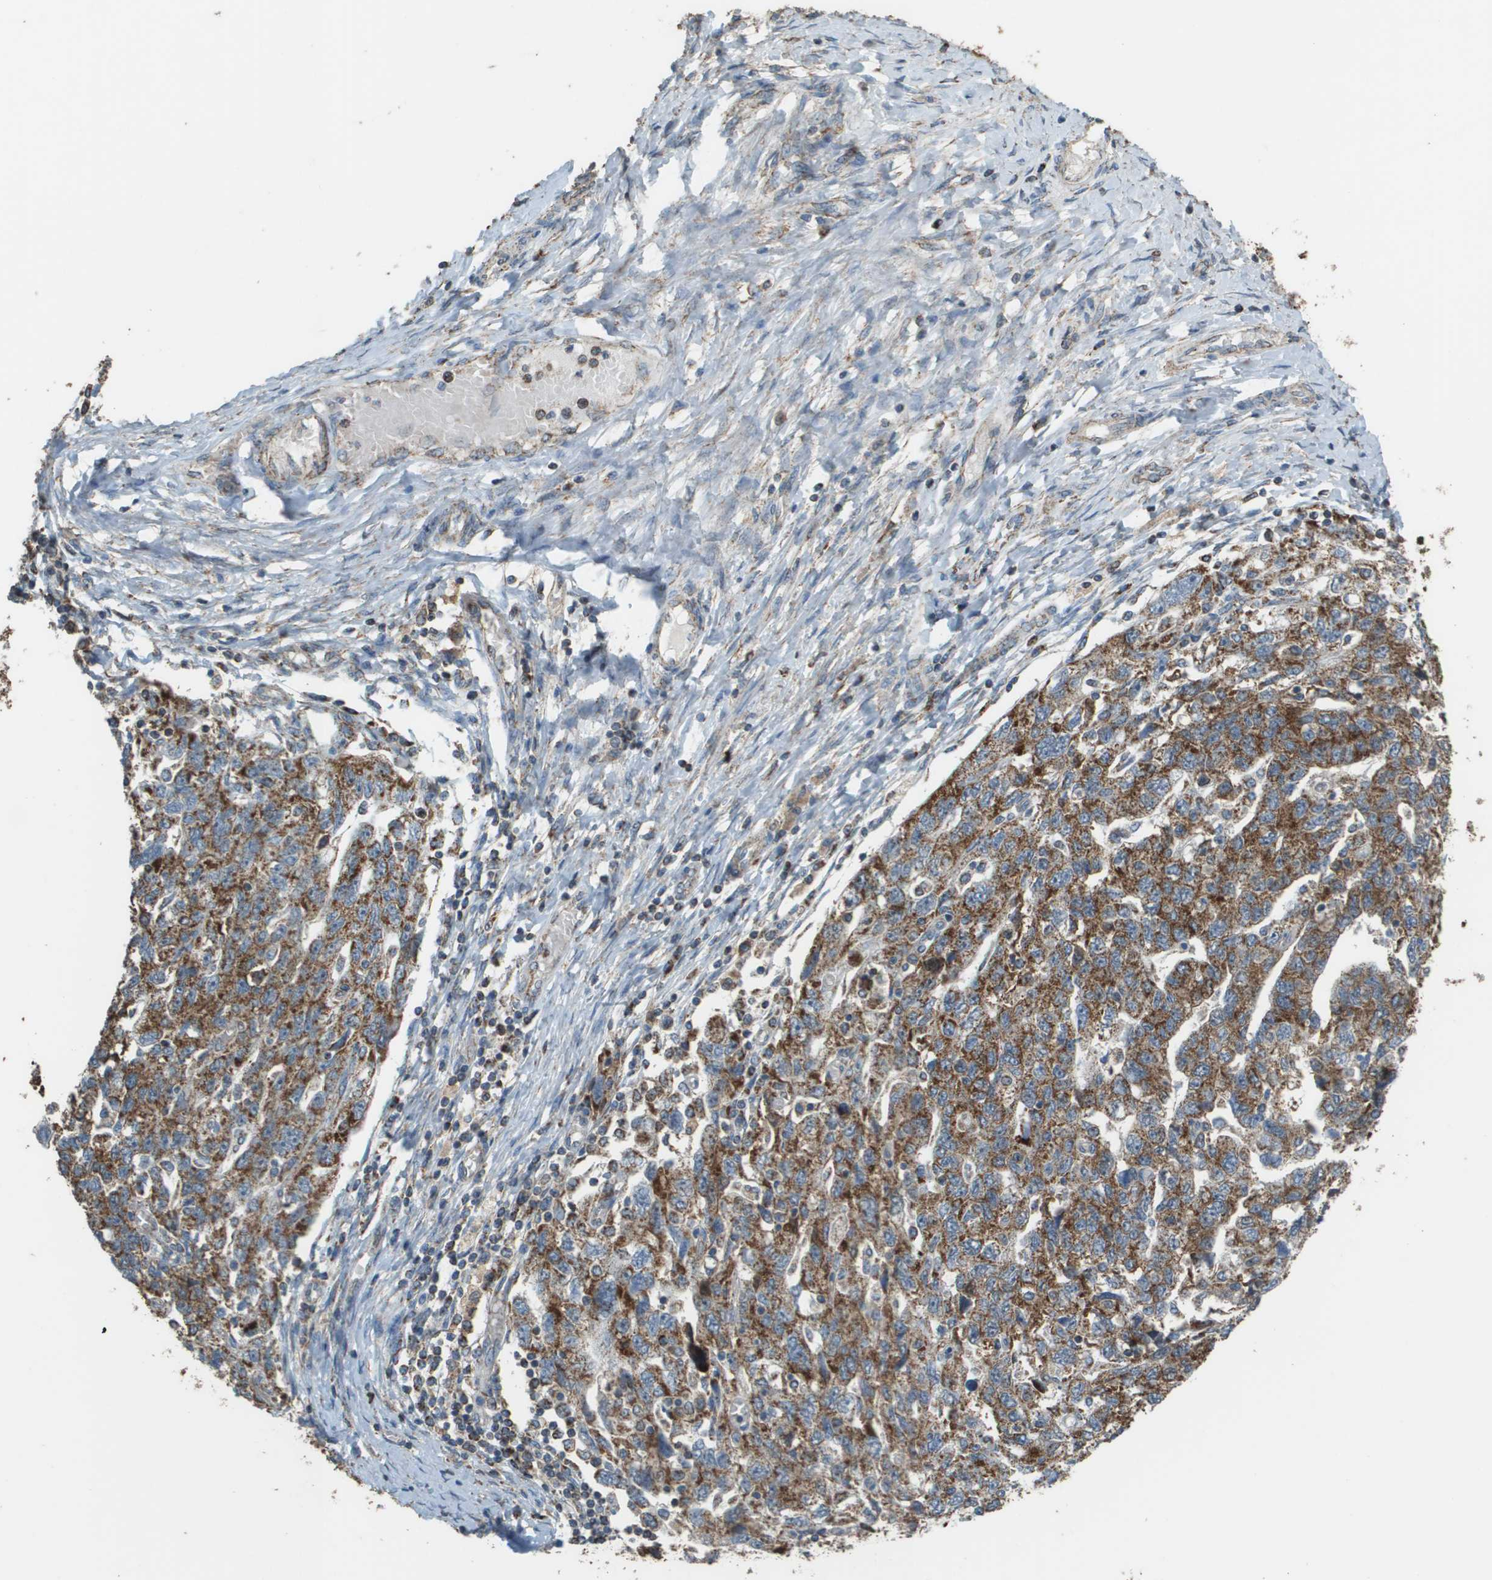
{"staining": {"intensity": "moderate", "quantity": ">75%", "location": "cytoplasmic/membranous"}, "tissue": "ovarian cancer", "cell_type": "Tumor cells", "image_type": "cancer", "snomed": [{"axis": "morphology", "description": "Carcinoma, NOS"}, {"axis": "morphology", "description": "Cystadenocarcinoma, serous, NOS"}, {"axis": "topography", "description": "Ovary"}], "caption": "This is a photomicrograph of immunohistochemistry staining of ovarian carcinoma, which shows moderate staining in the cytoplasmic/membranous of tumor cells.", "gene": "FH", "patient": {"sex": "female", "age": 69}}